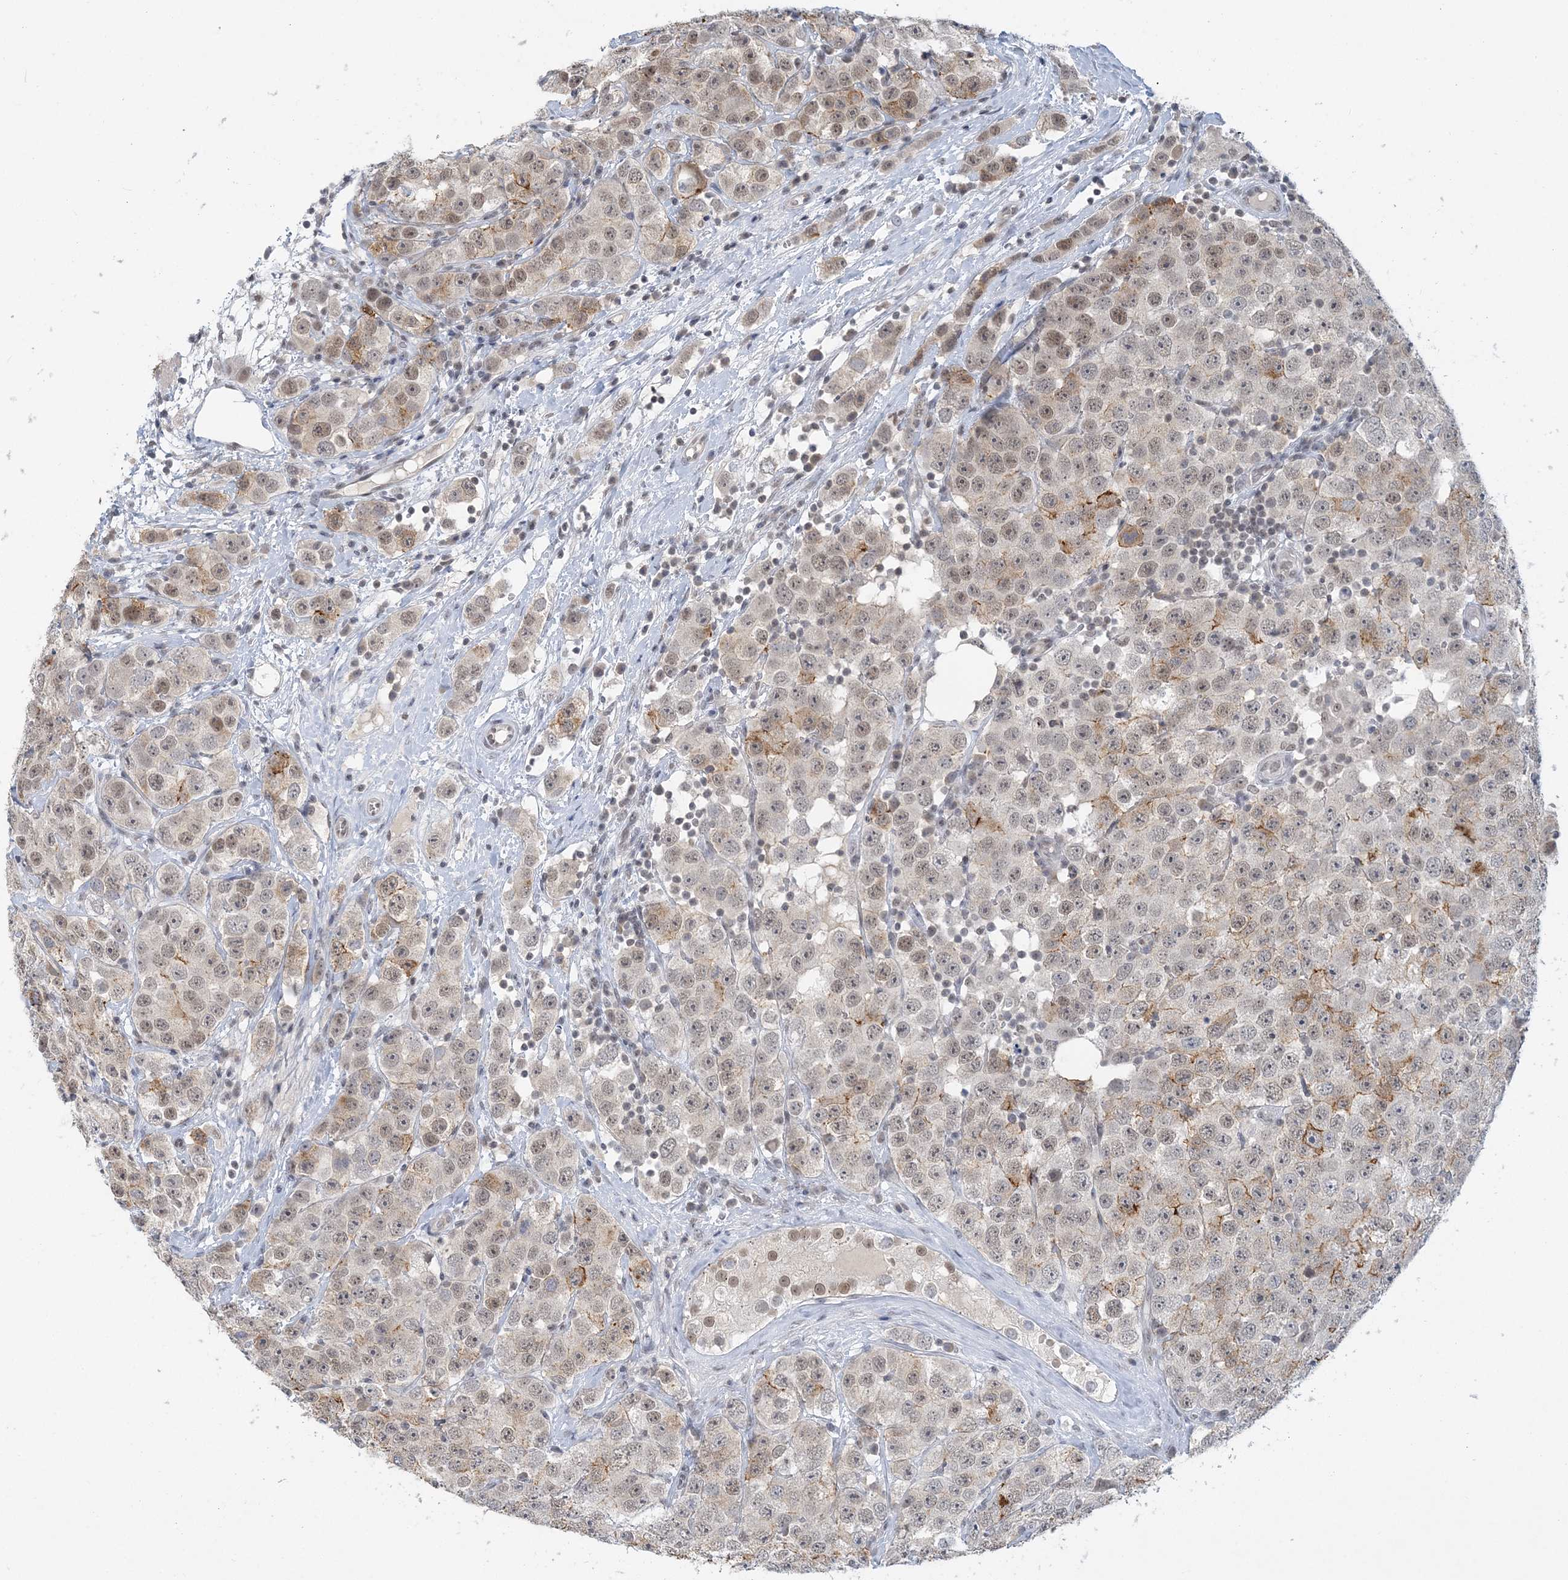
{"staining": {"intensity": "moderate", "quantity": "<25%", "location": "cytoplasmic/membranous,nuclear"}, "tissue": "testis cancer", "cell_type": "Tumor cells", "image_type": "cancer", "snomed": [{"axis": "morphology", "description": "Seminoma, NOS"}, {"axis": "topography", "description": "Testis"}], "caption": "Immunohistochemical staining of testis cancer shows low levels of moderate cytoplasmic/membranous and nuclear protein staining in approximately <25% of tumor cells.", "gene": "KMT2D", "patient": {"sex": "male", "age": 28}}